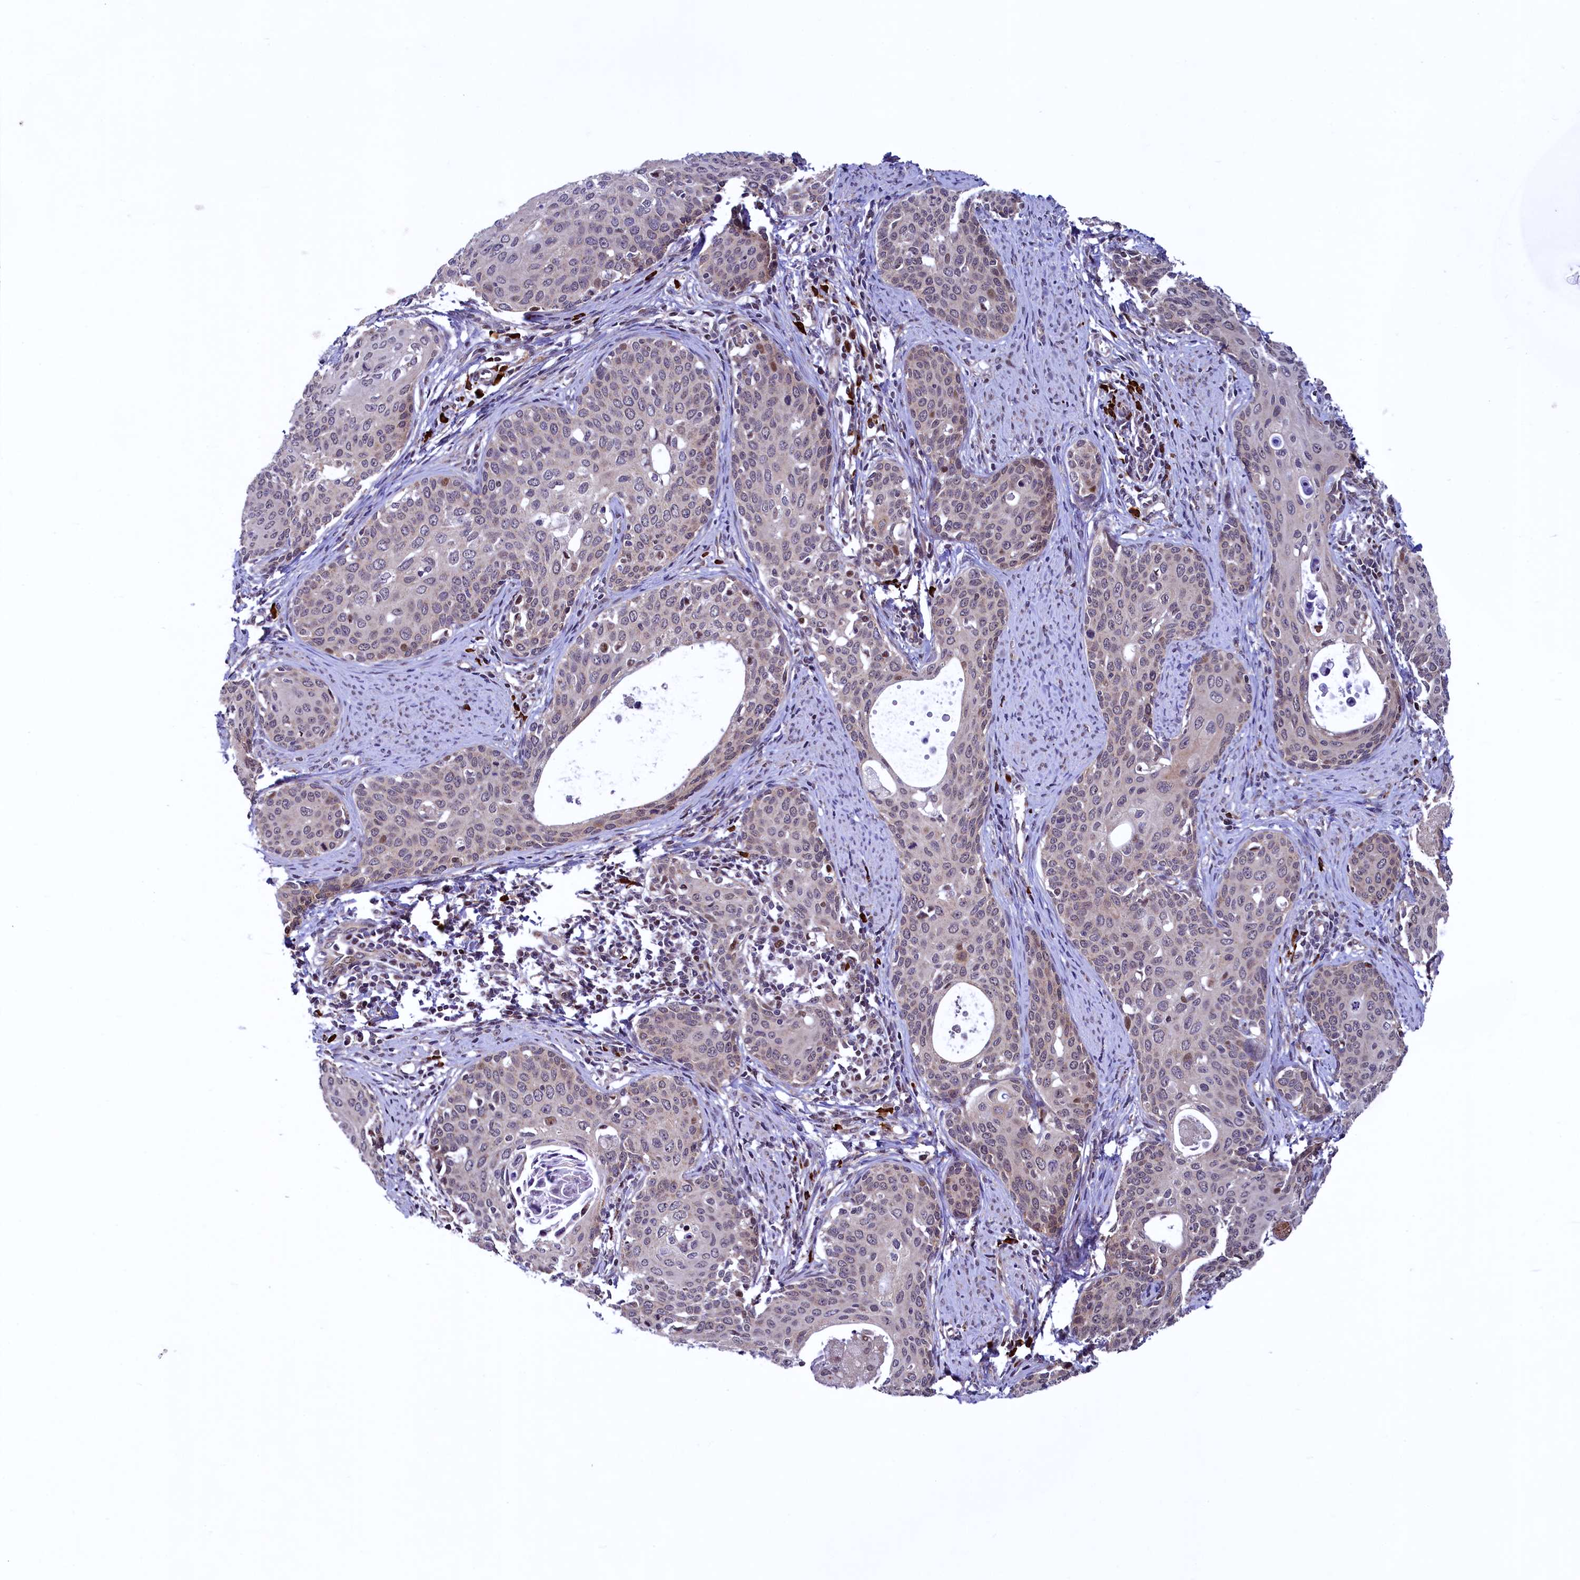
{"staining": {"intensity": "moderate", "quantity": "<25%", "location": "cytoplasmic/membranous"}, "tissue": "cervical cancer", "cell_type": "Tumor cells", "image_type": "cancer", "snomed": [{"axis": "morphology", "description": "Squamous cell carcinoma, NOS"}, {"axis": "topography", "description": "Cervix"}], "caption": "Tumor cells exhibit moderate cytoplasmic/membranous positivity in approximately <25% of cells in cervical cancer.", "gene": "RBFA", "patient": {"sex": "female", "age": 52}}